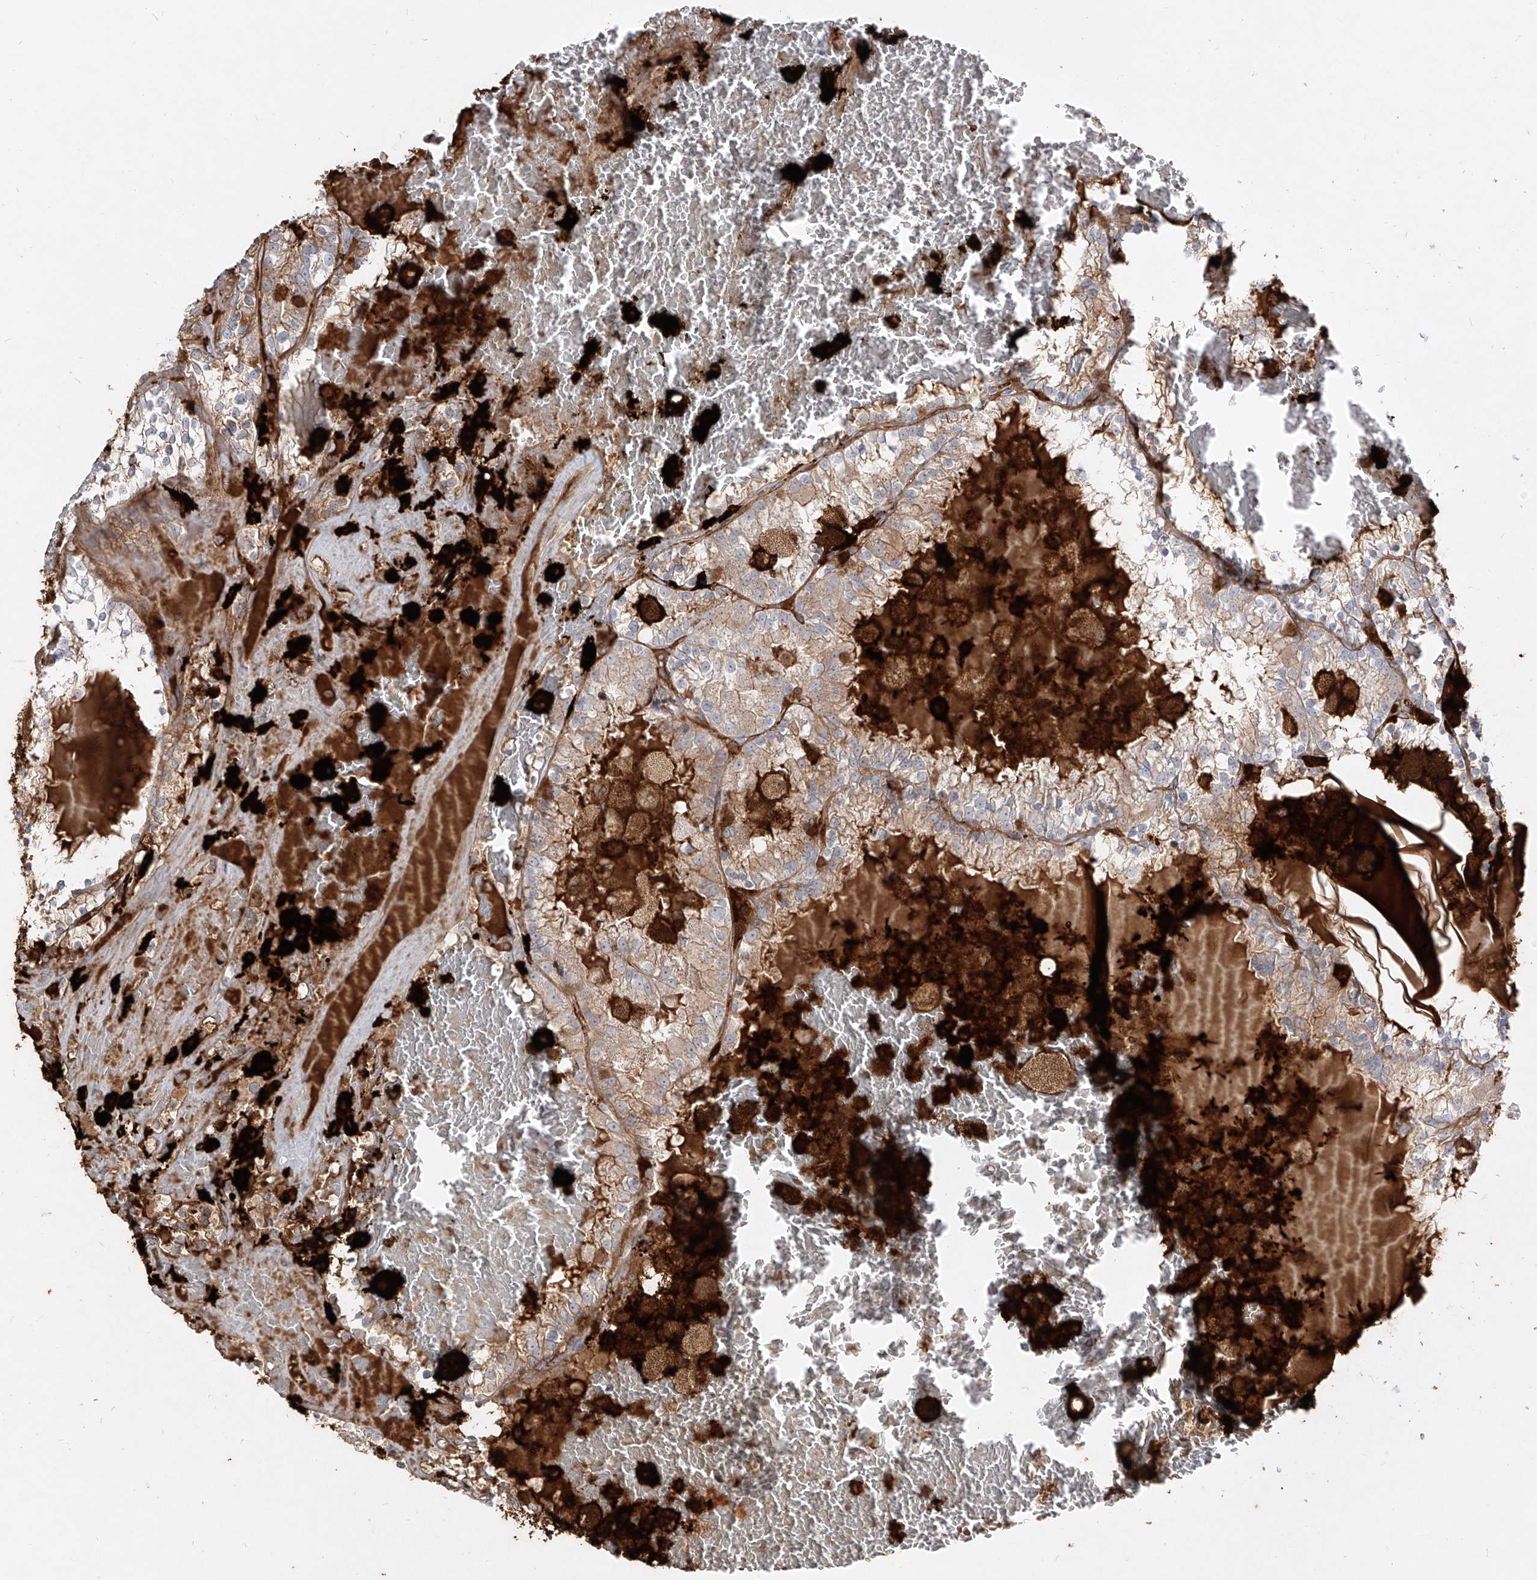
{"staining": {"intensity": "weak", "quantity": ">75%", "location": "cytoplasmic/membranous"}, "tissue": "renal cancer", "cell_type": "Tumor cells", "image_type": "cancer", "snomed": [{"axis": "morphology", "description": "Adenocarcinoma, NOS"}, {"axis": "topography", "description": "Kidney"}], "caption": "Human renal cancer (adenocarcinoma) stained with a brown dye reveals weak cytoplasmic/membranous positive staining in approximately >75% of tumor cells.", "gene": "KYNU", "patient": {"sex": "female", "age": 56}}